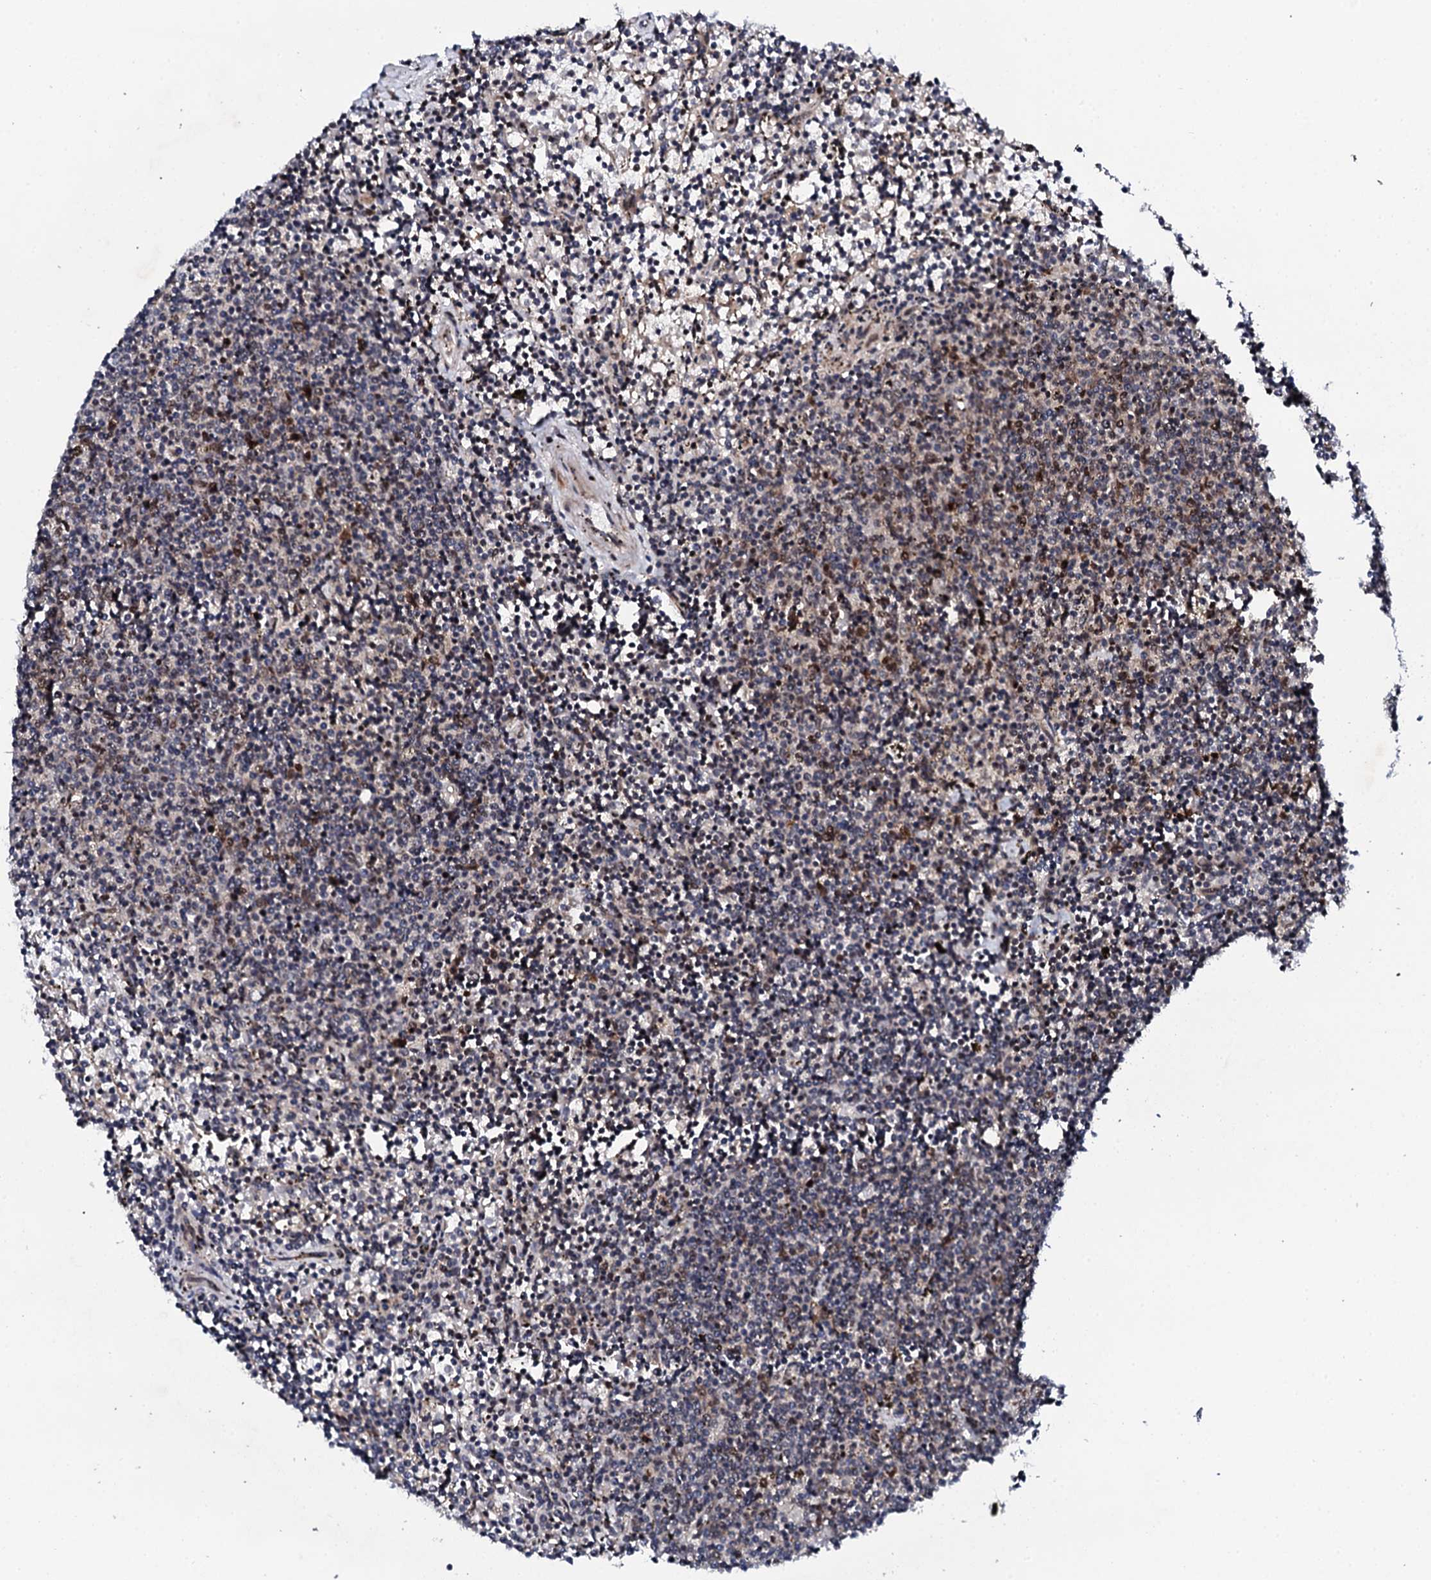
{"staining": {"intensity": "moderate", "quantity": "<25%", "location": "nuclear"}, "tissue": "lymphoma", "cell_type": "Tumor cells", "image_type": "cancer", "snomed": [{"axis": "morphology", "description": "Malignant lymphoma, non-Hodgkin's type, Low grade"}, {"axis": "topography", "description": "Spleen"}], "caption": "Immunohistochemical staining of lymphoma demonstrates moderate nuclear protein expression in about <25% of tumor cells.", "gene": "FAM111A", "patient": {"sex": "female", "age": 50}}